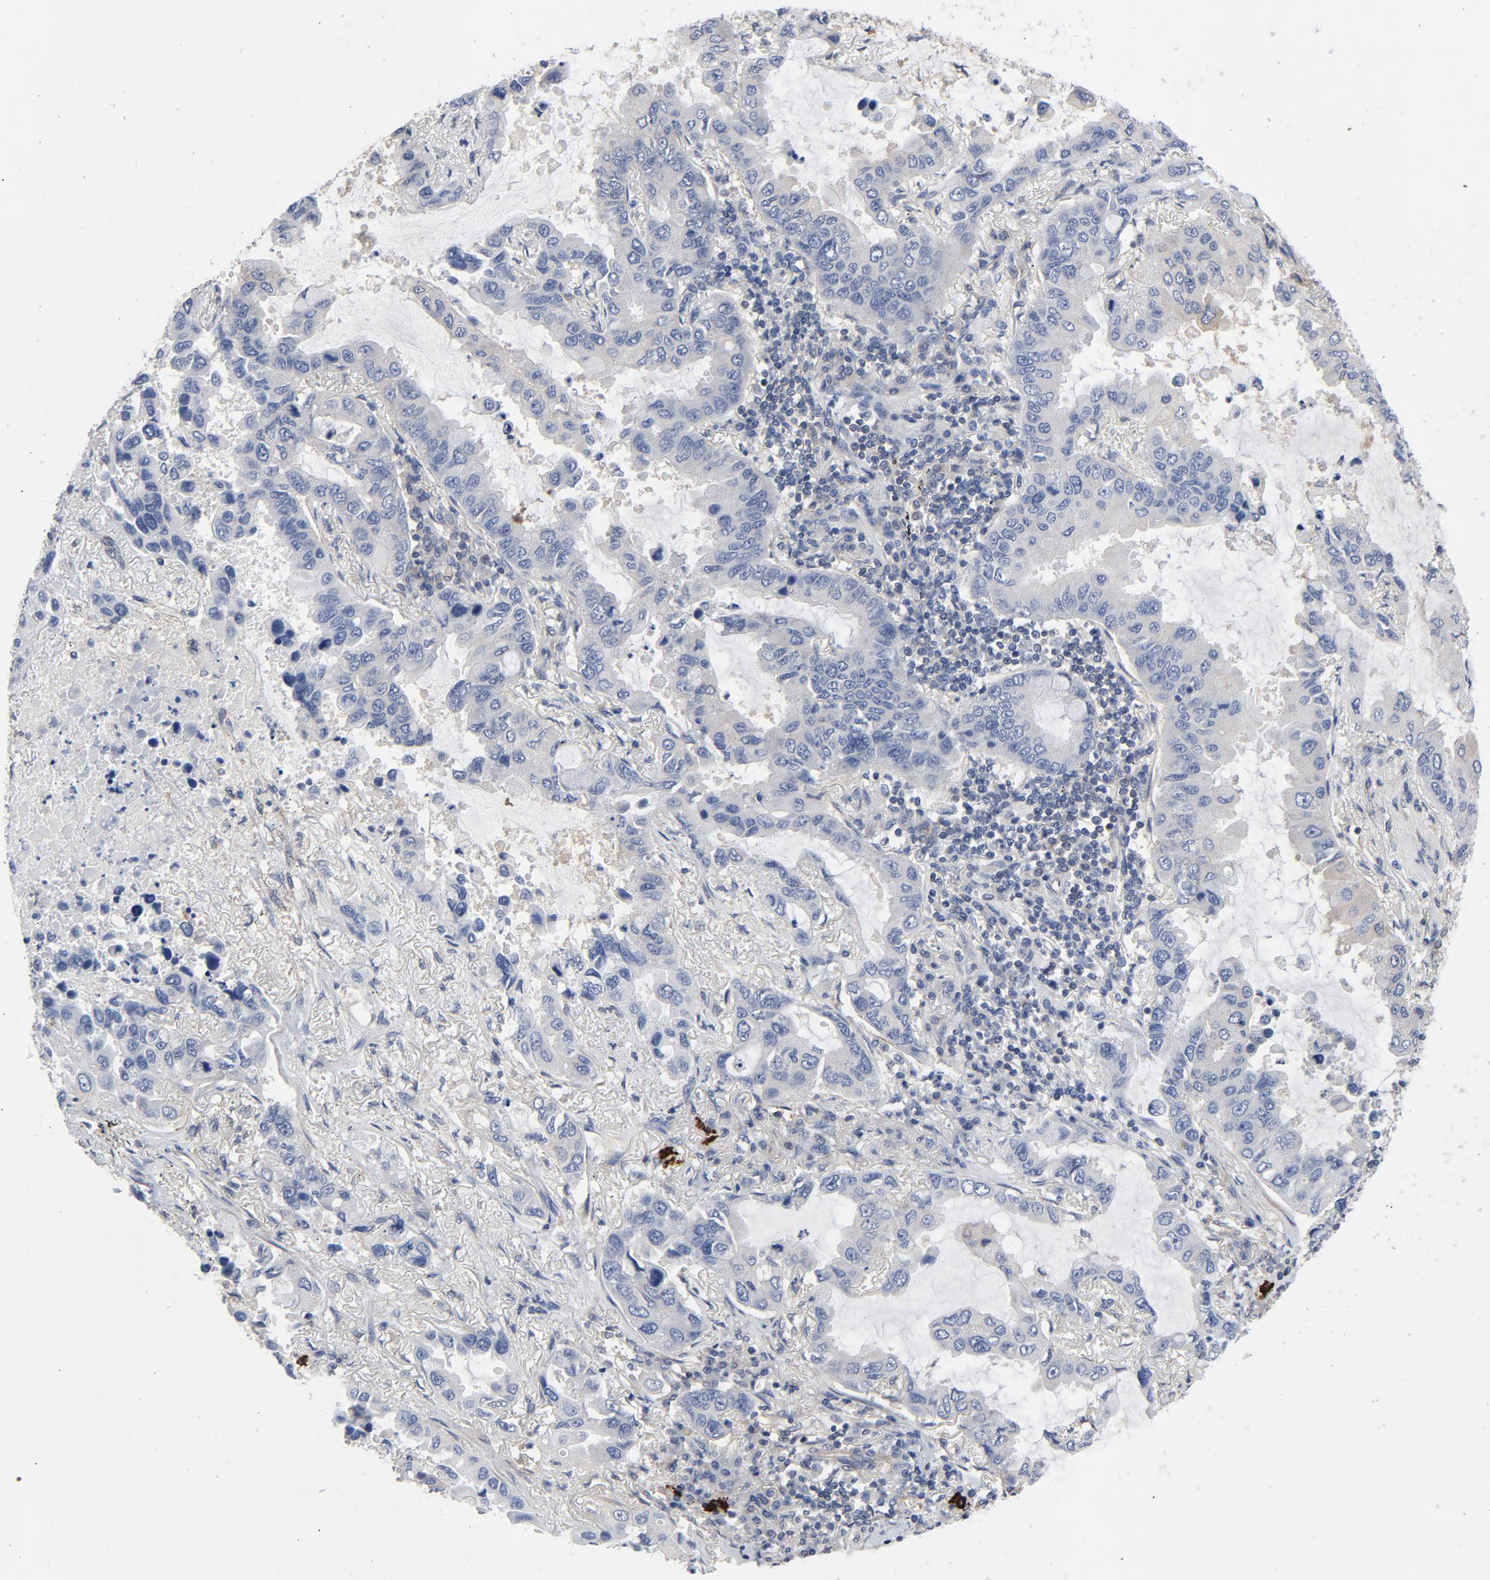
{"staining": {"intensity": "negative", "quantity": "none", "location": "none"}, "tissue": "lung cancer", "cell_type": "Tumor cells", "image_type": "cancer", "snomed": [{"axis": "morphology", "description": "Adenocarcinoma, NOS"}, {"axis": "topography", "description": "Lung"}], "caption": "A high-resolution image shows immunohistochemistry staining of lung cancer (adenocarcinoma), which exhibits no significant expression in tumor cells.", "gene": "DYNLT3", "patient": {"sex": "male", "age": 64}}